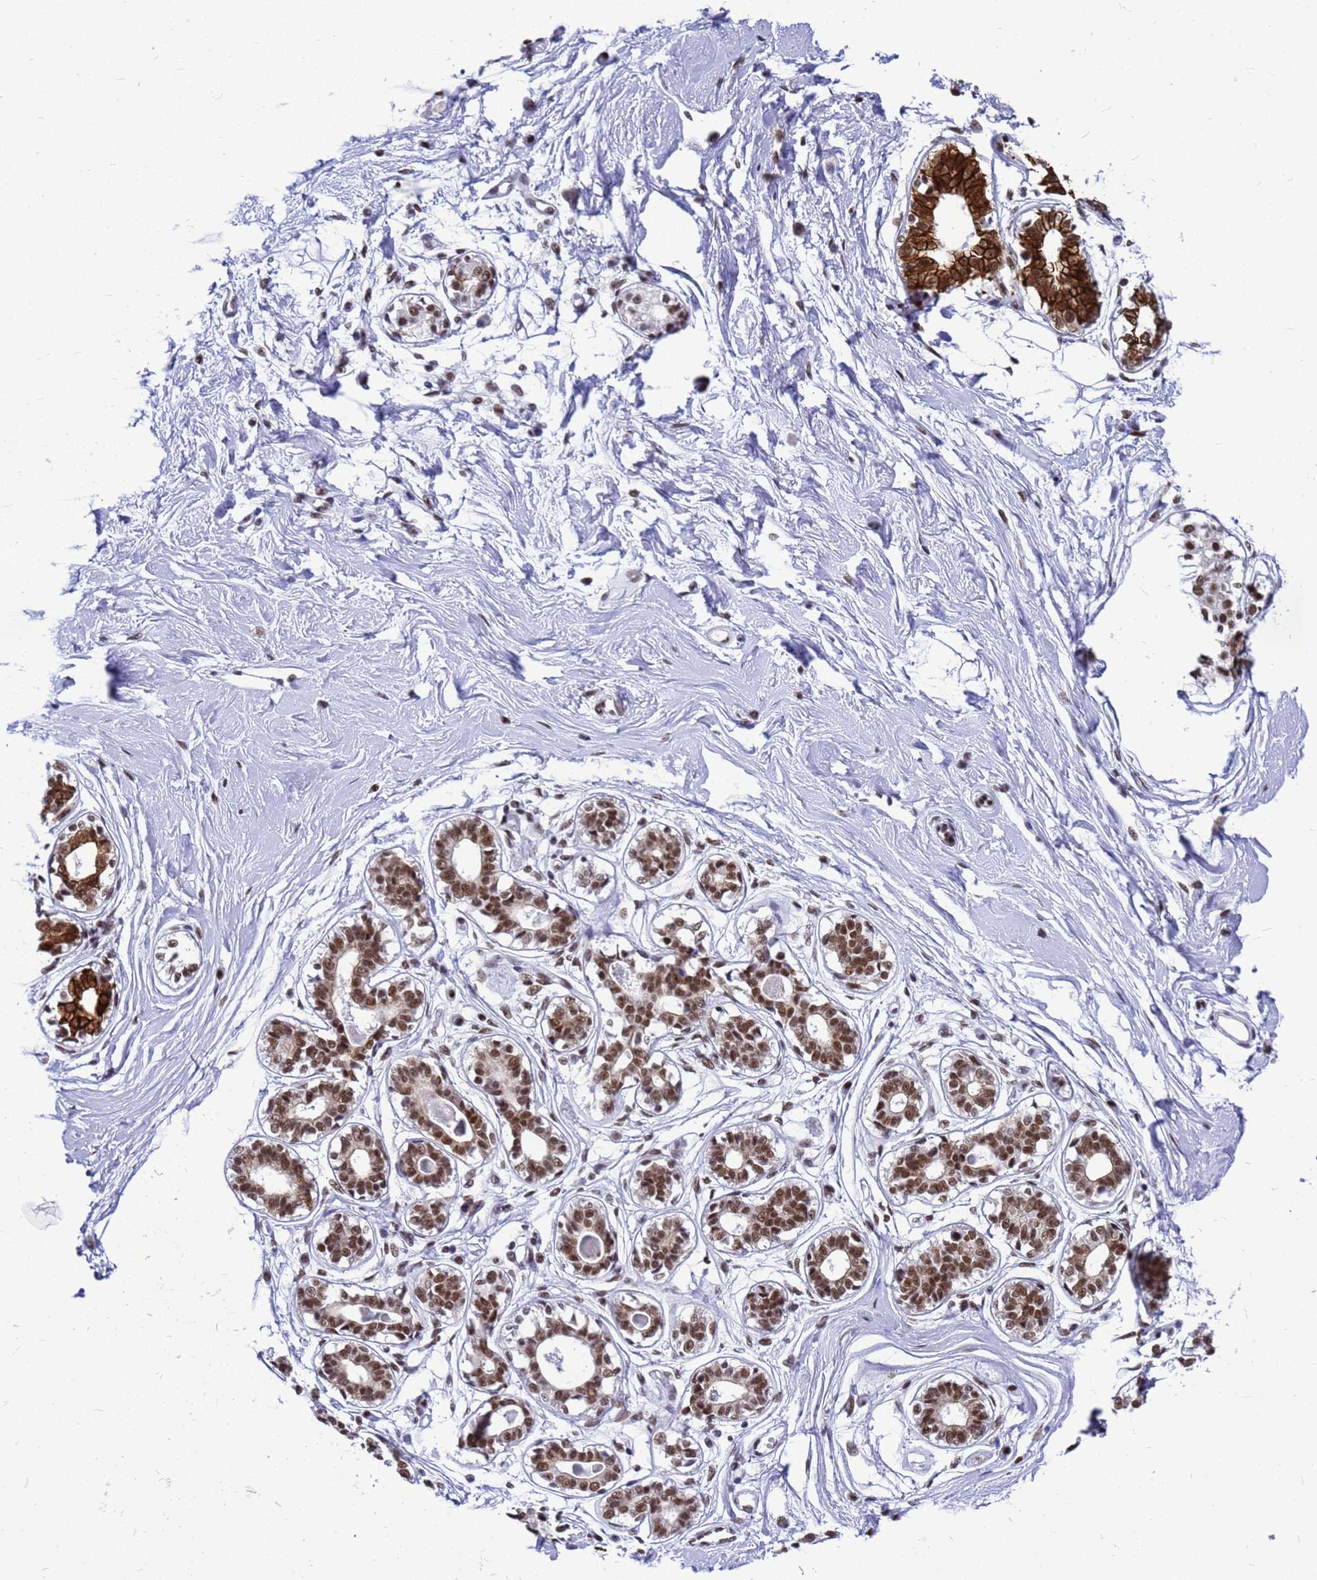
{"staining": {"intensity": "moderate", "quantity": ">75%", "location": "nuclear"}, "tissue": "breast", "cell_type": "Adipocytes", "image_type": "normal", "snomed": [{"axis": "morphology", "description": "Normal tissue, NOS"}, {"axis": "topography", "description": "Breast"}], "caption": "Approximately >75% of adipocytes in normal human breast exhibit moderate nuclear protein expression as visualized by brown immunohistochemical staining.", "gene": "SART3", "patient": {"sex": "female", "age": 45}}